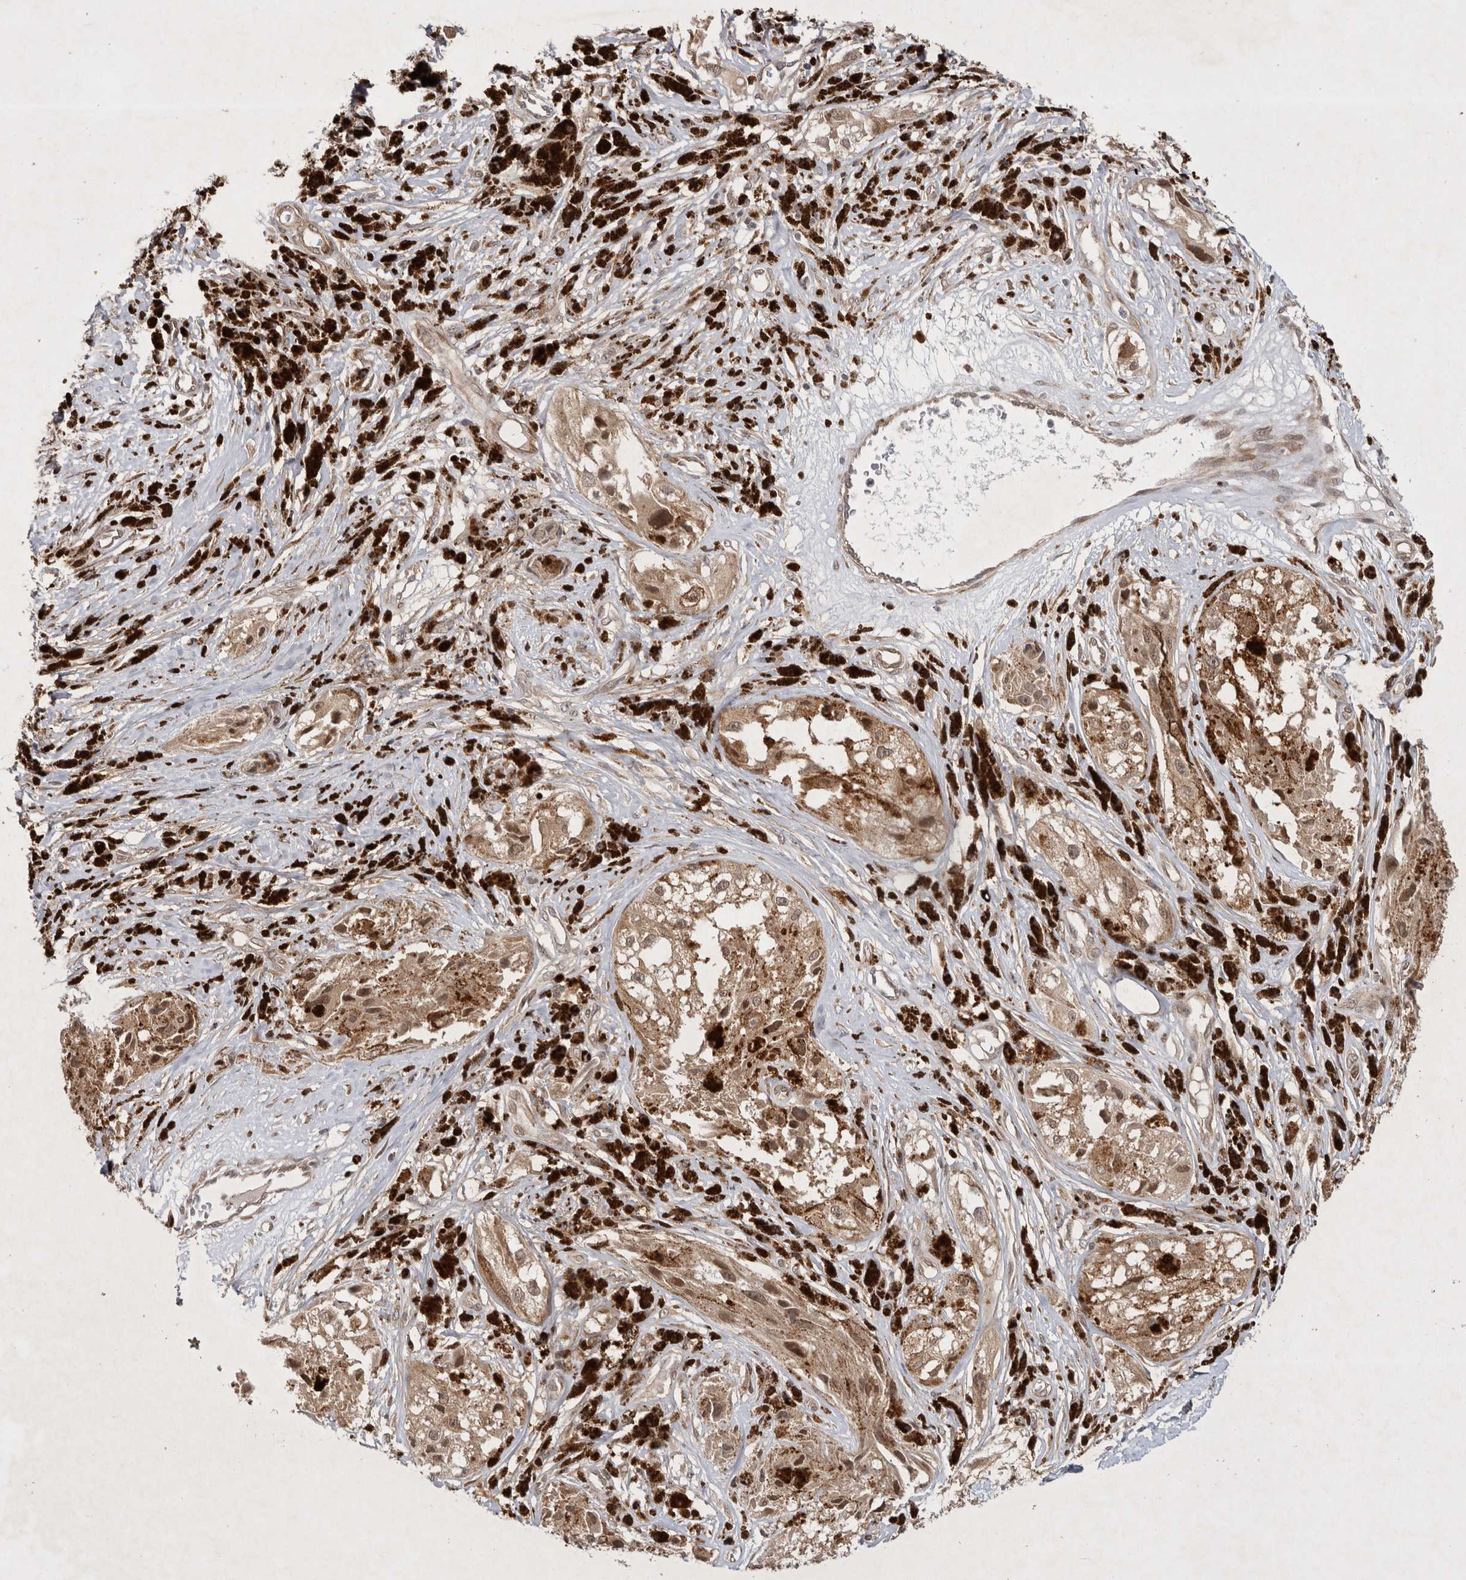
{"staining": {"intensity": "weak", "quantity": ">75%", "location": "cytoplasmic/membranous,nuclear"}, "tissue": "melanoma", "cell_type": "Tumor cells", "image_type": "cancer", "snomed": [{"axis": "morphology", "description": "Malignant melanoma, NOS"}, {"axis": "topography", "description": "Skin"}], "caption": "Weak cytoplasmic/membranous and nuclear protein expression is identified in about >75% of tumor cells in malignant melanoma.", "gene": "ZNF318", "patient": {"sex": "male", "age": 88}}